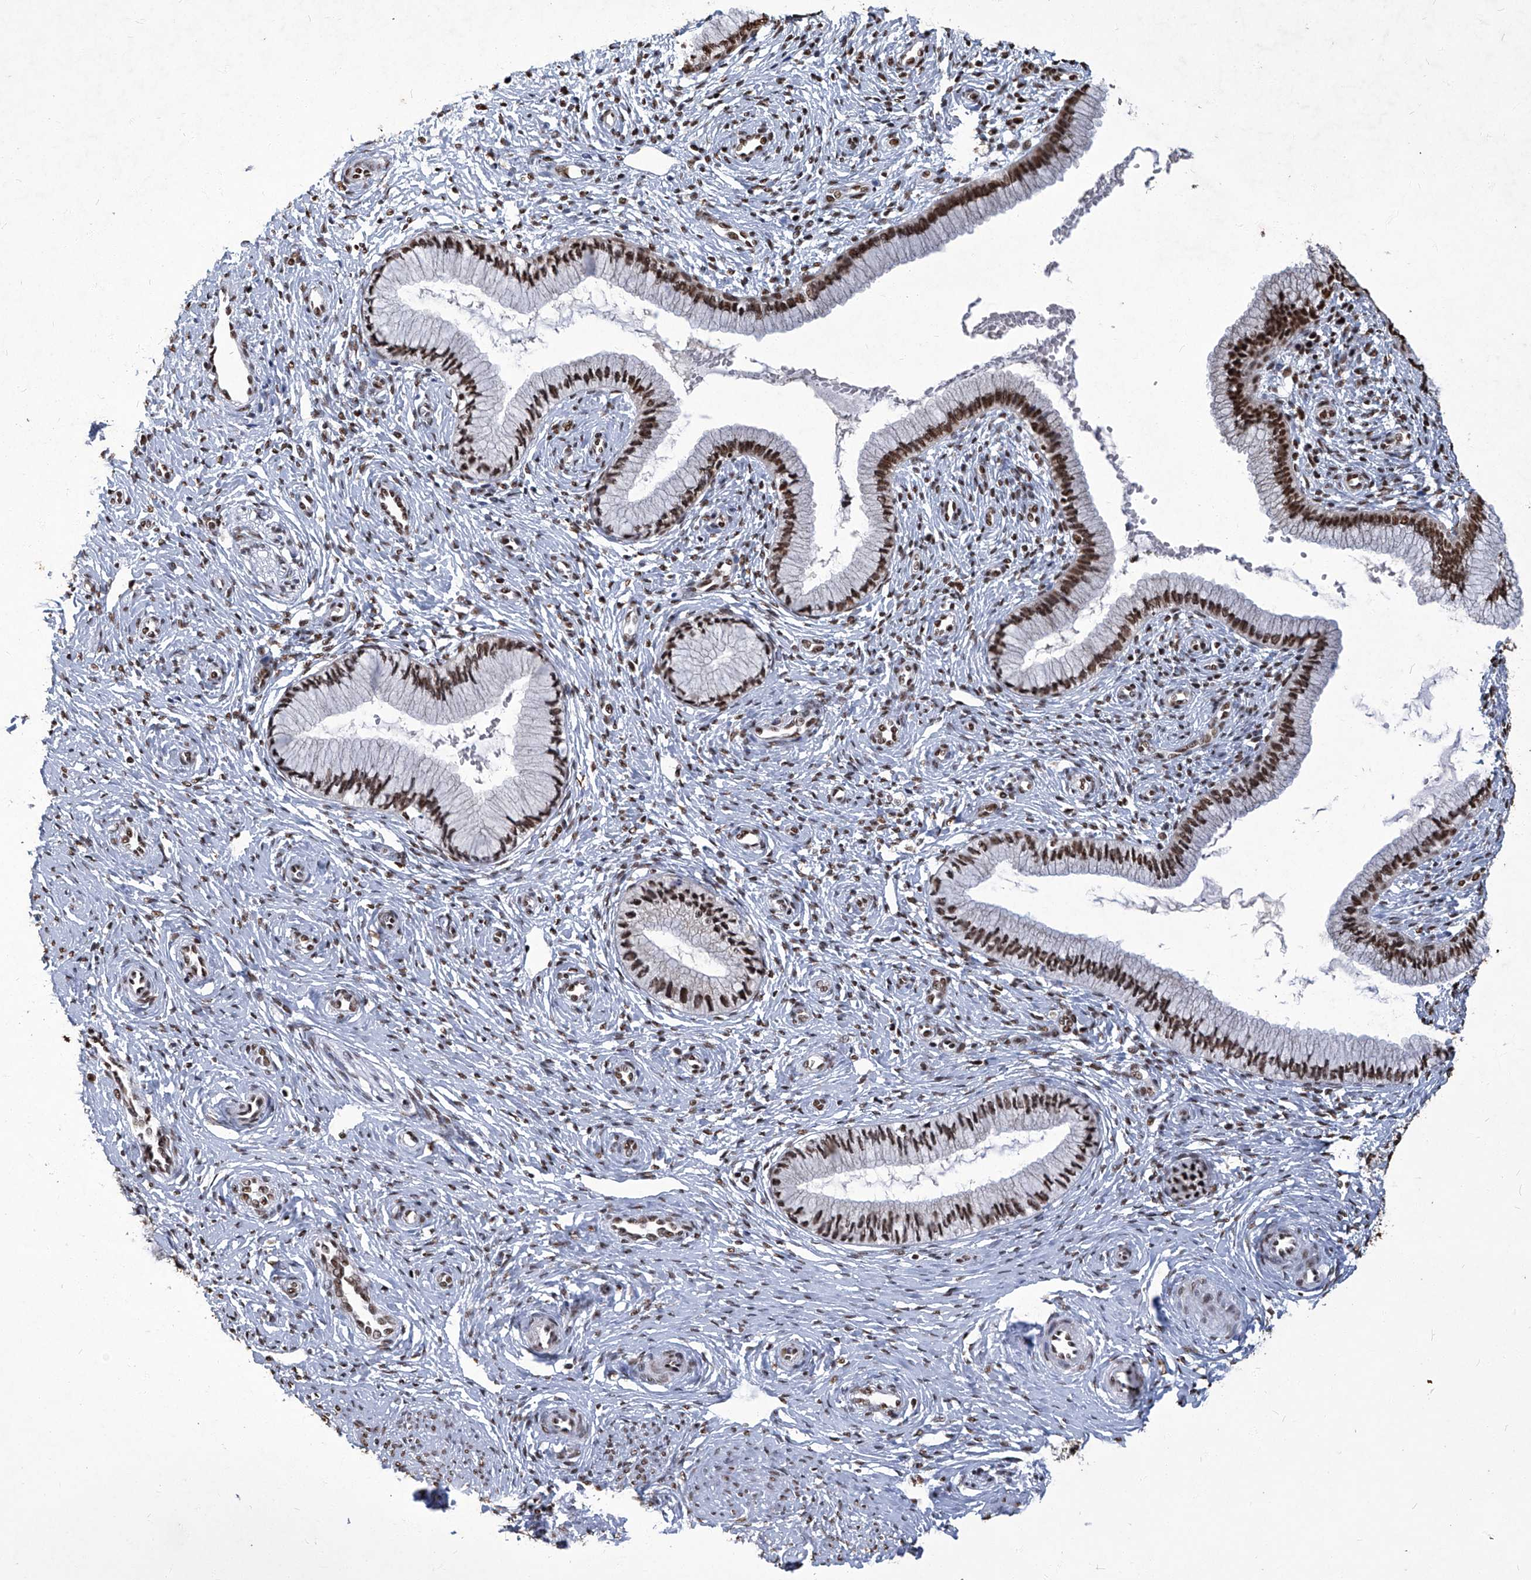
{"staining": {"intensity": "moderate", "quantity": ">75%", "location": "nuclear"}, "tissue": "cervix", "cell_type": "Glandular cells", "image_type": "normal", "snomed": [{"axis": "morphology", "description": "Normal tissue, NOS"}, {"axis": "topography", "description": "Cervix"}], "caption": "Protein expression analysis of benign cervix exhibits moderate nuclear positivity in about >75% of glandular cells. (brown staining indicates protein expression, while blue staining denotes nuclei).", "gene": "HBP1", "patient": {"sex": "female", "age": 27}}